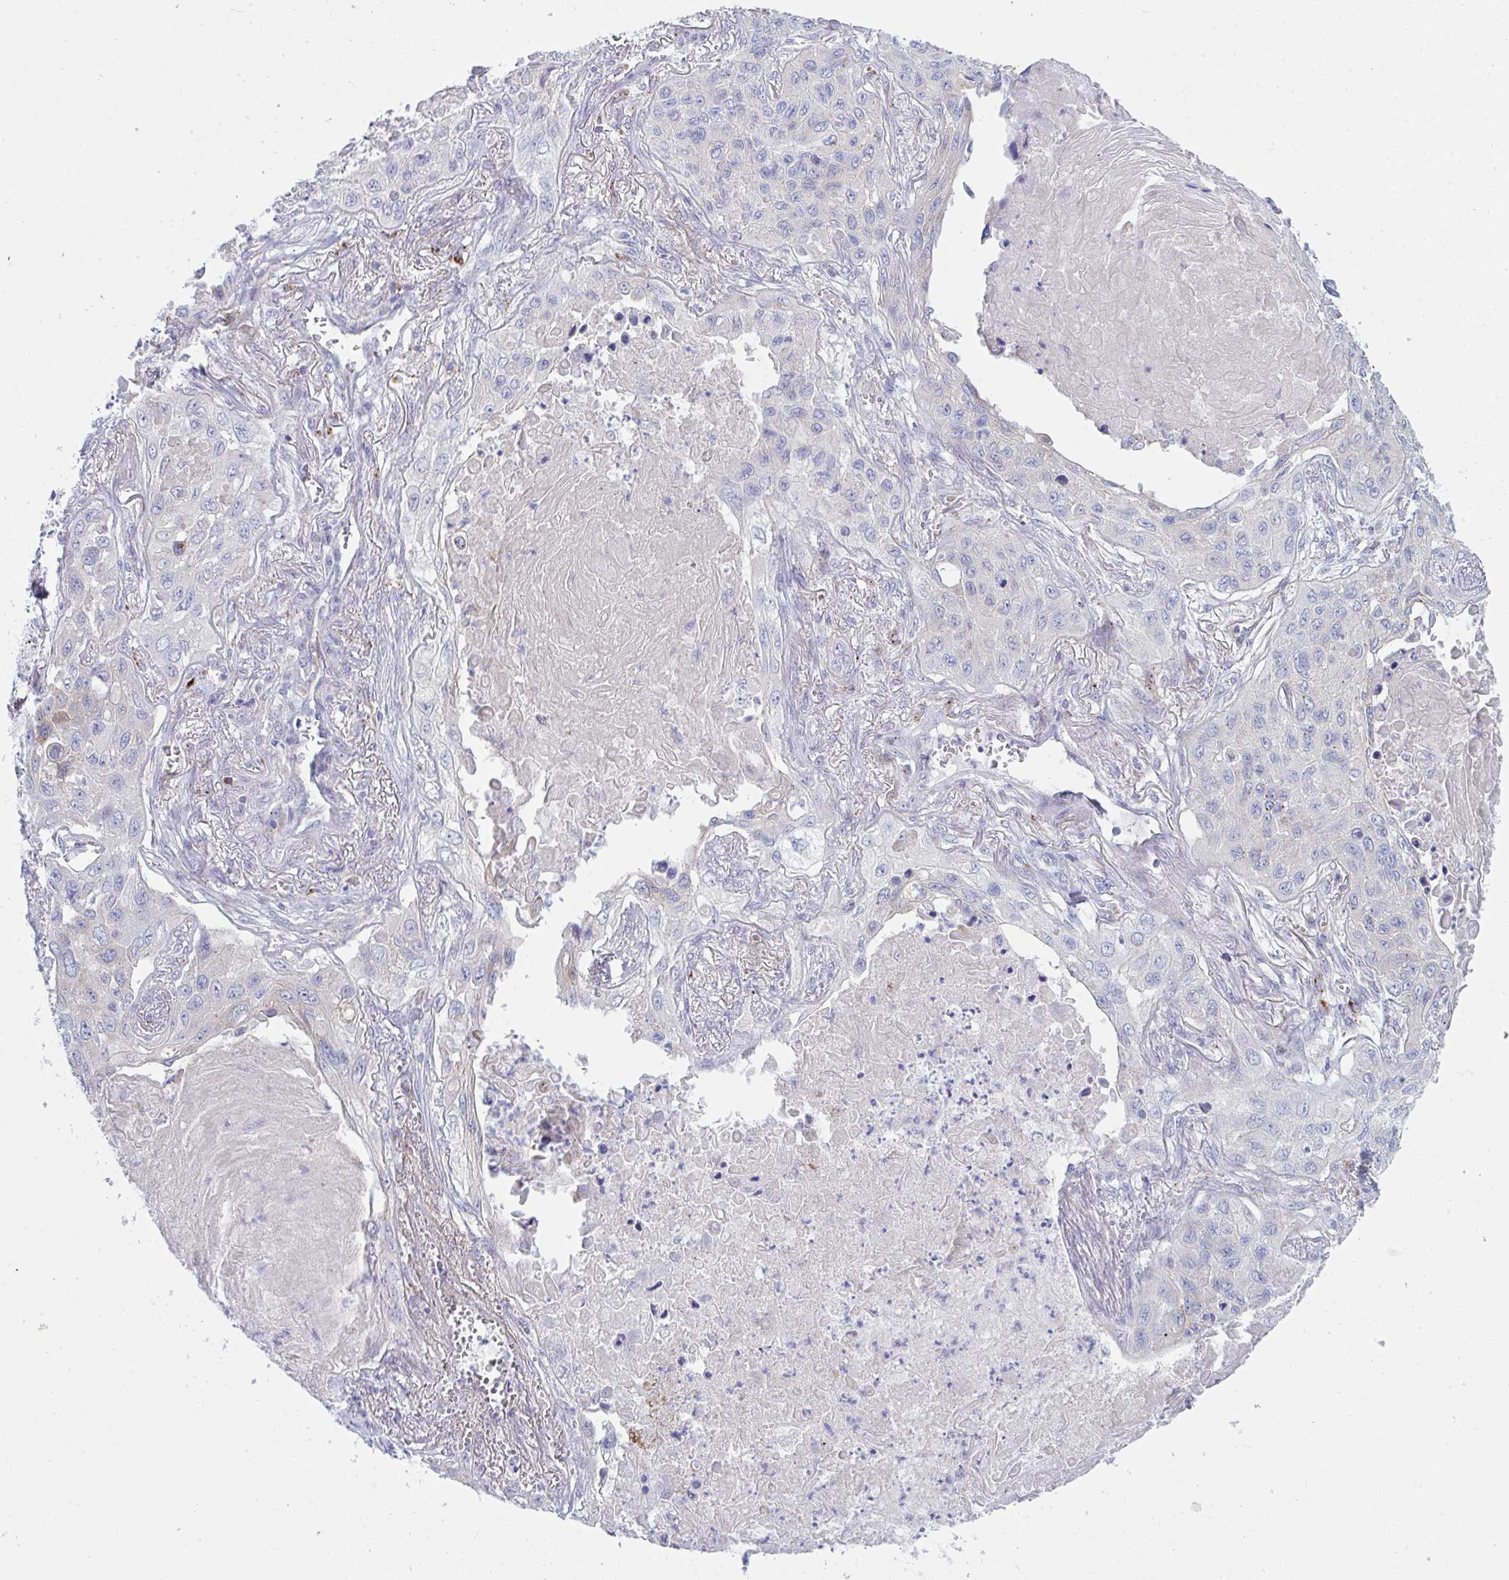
{"staining": {"intensity": "negative", "quantity": "none", "location": "none"}, "tissue": "lung cancer", "cell_type": "Tumor cells", "image_type": "cancer", "snomed": [{"axis": "morphology", "description": "Squamous cell carcinoma, NOS"}, {"axis": "topography", "description": "Lung"}], "caption": "Immunohistochemistry (IHC) of human lung squamous cell carcinoma reveals no expression in tumor cells.", "gene": "GAB1", "patient": {"sex": "male", "age": 75}}